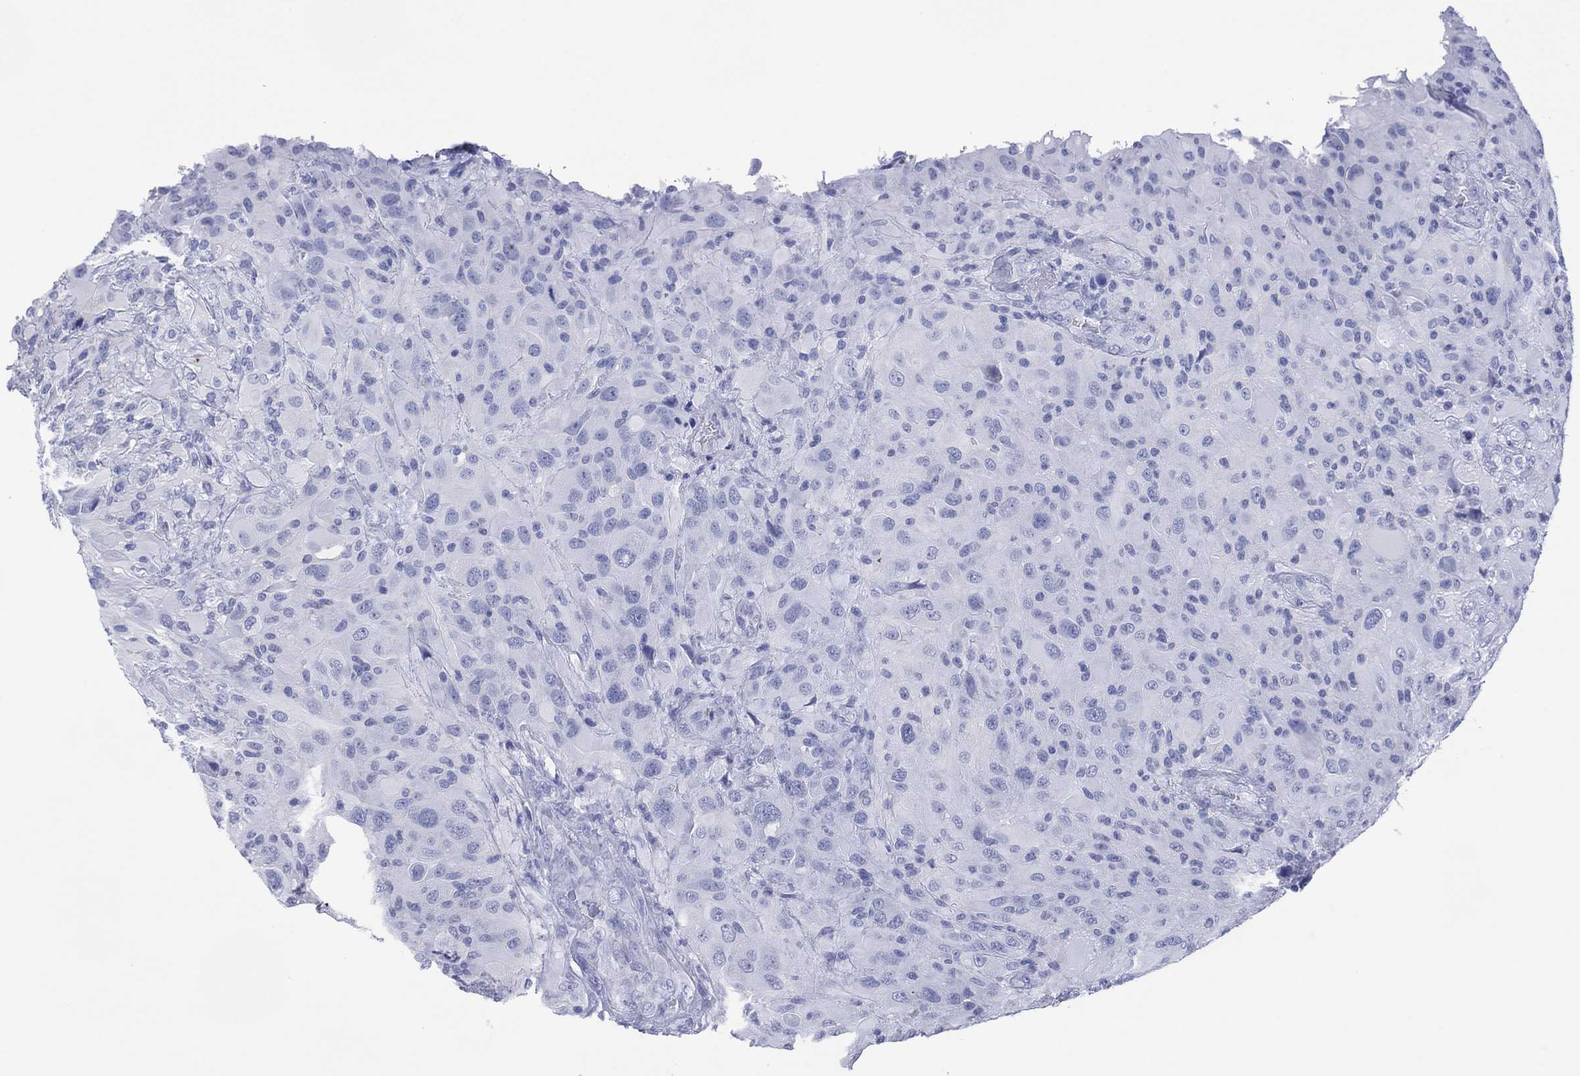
{"staining": {"intensity": "negative", "quantity": "none", "location": "none"}, "tissue": "glioma", "cell_type": "Tumor cells", "image_type": "cancer", "snomed": [{"axis": "morphology", "description": "Glioma, malignant, High grade"}, {"axis": "topography", "description": "Cerebral cortex"}], "caption": "Human glioma stained for a protein using immunohistochemistry demonstrates no expression in tumor cells.", "gene": "DSG1", "patient": {"sex": "male", "age": 35}}